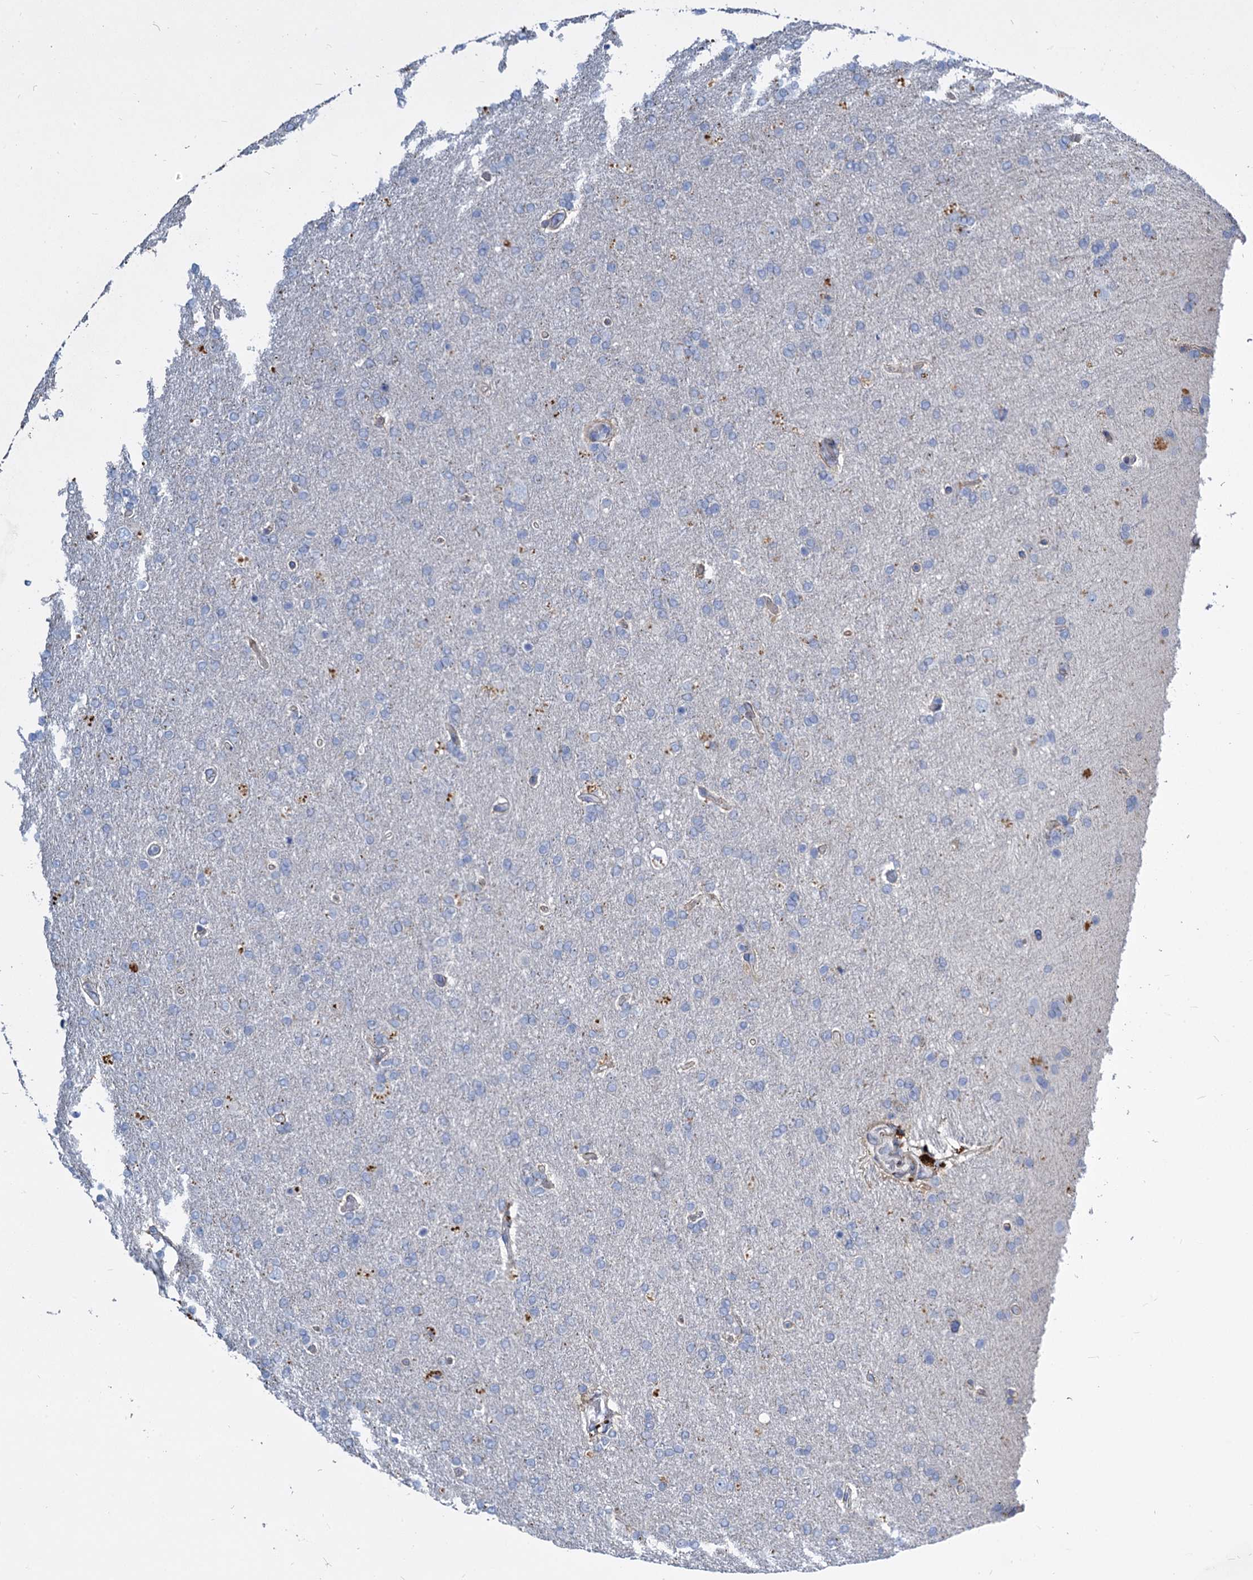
{"staining": {"intensity": "negative", "quantity": "none", "location": "none"}, "tissue": "glioma", "cell_type": "Tumor cells", "image_type": "cancer", "snomed": [{"axis": "morphology", "description": "Glioma, malignant, High grade"}, {"axis": "topography", "description": "Brain"}], "caption": "Protein analysis of malignant glioma (high-grade) reveals no significant expression in tumor cells.", "gene": "TRIM77", "patient": {"sex": "male", "age": 72}}